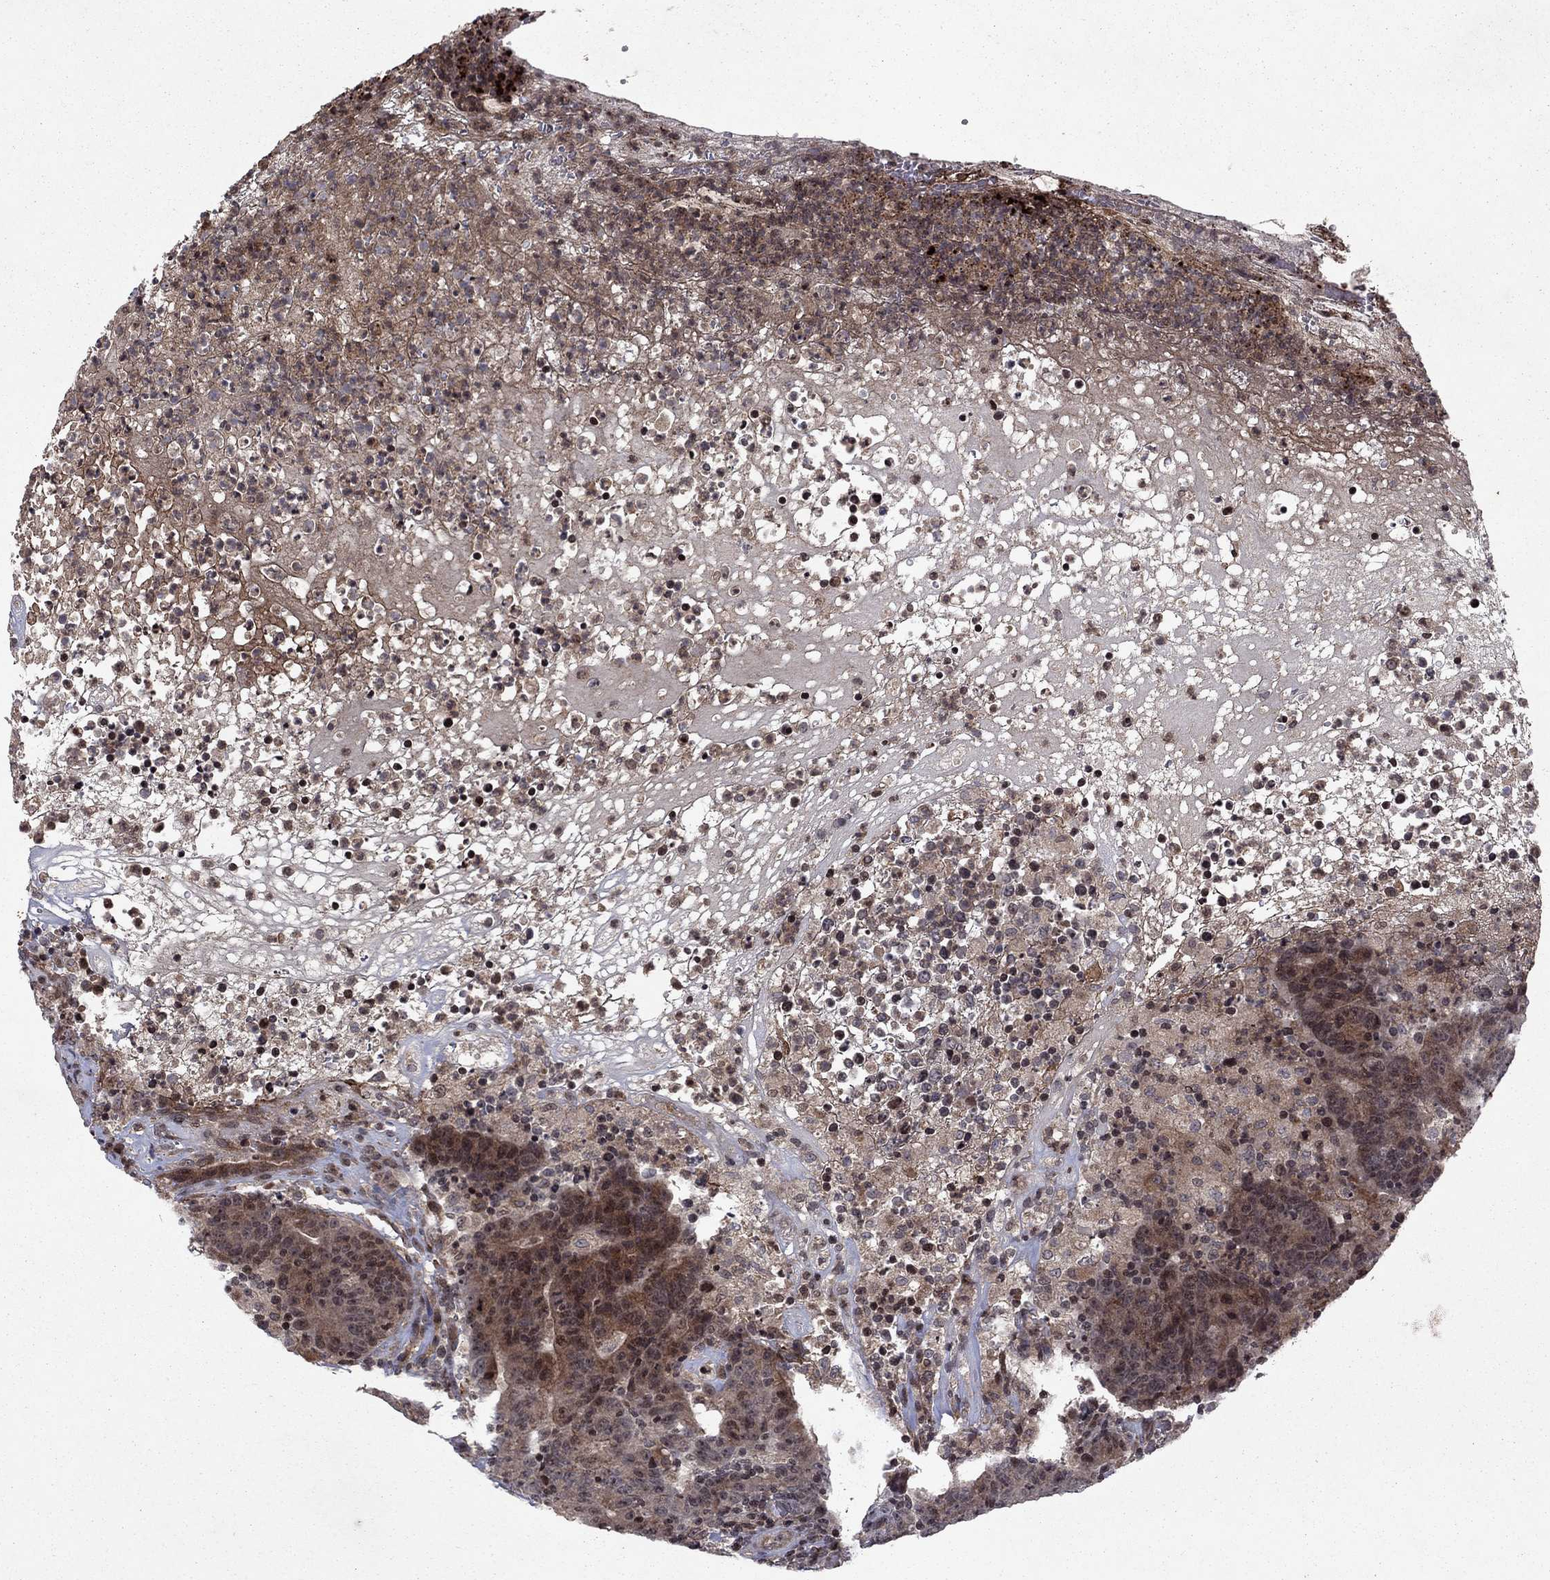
{"staining": {"intensity": "strong", "quantity": "25%-75%", "location": "cytoplasmic/membranous"}, "tissue": "colorectal cancer", "cell_type": "Tumor cells", "image_type": "cancer", "snomed": [{"axis": "morphology", "description": "Adenocarcinoma, NOS"}, {"axis": "topography", "description": "Colon"}], "caption": "Strong cytoplasmic/membranous staining for a protein is present in approximately 25%-75% of tumor cells of colorectal adenocarcinoma using IHC.", "gene": "SORBS1", "patient": {"sex": "female", "age": 75}}